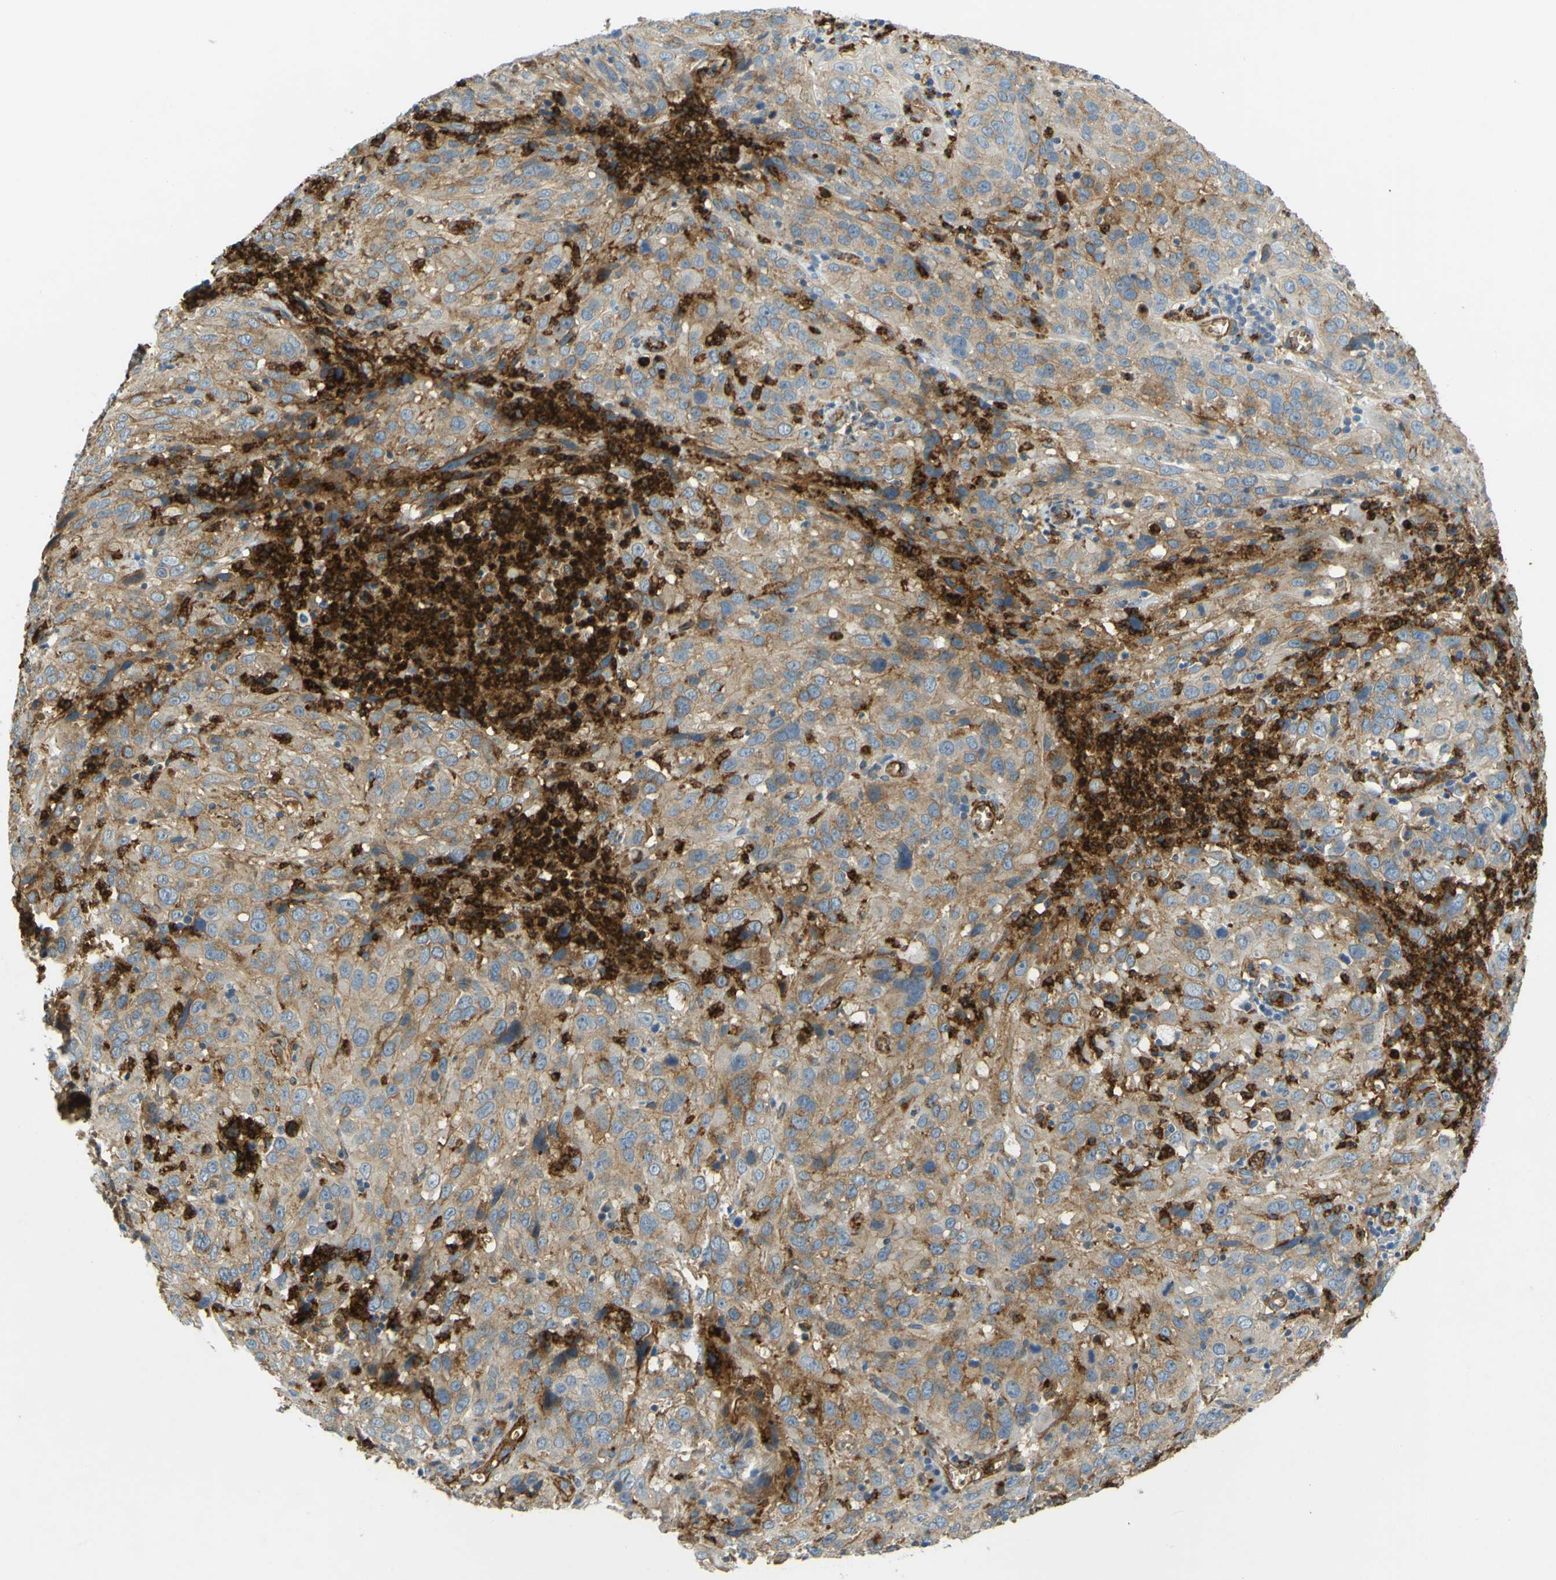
{"staining": {"intensity": "moderate", "quantity": "25%-75%", "location": "cytoplasmic/membranous"}, "tissue": "cervical cancer", "cell_type": "Tumor cells", "image_type": "cancer", "snomed": [{"axis": "morphology", "description": "Squamous cell carcinoma, NOS"}, {"axis": "topography", "description": "Cervix"}], "caption": "Cervical squamous cell carcinoma stained with a brown dye displays moderate cytoplasmic/membranous positive expression in approximately 25%-75% of tumor cells.", "gene": "PLXDC1", "patient": {"sex": "female", "age": 32}}